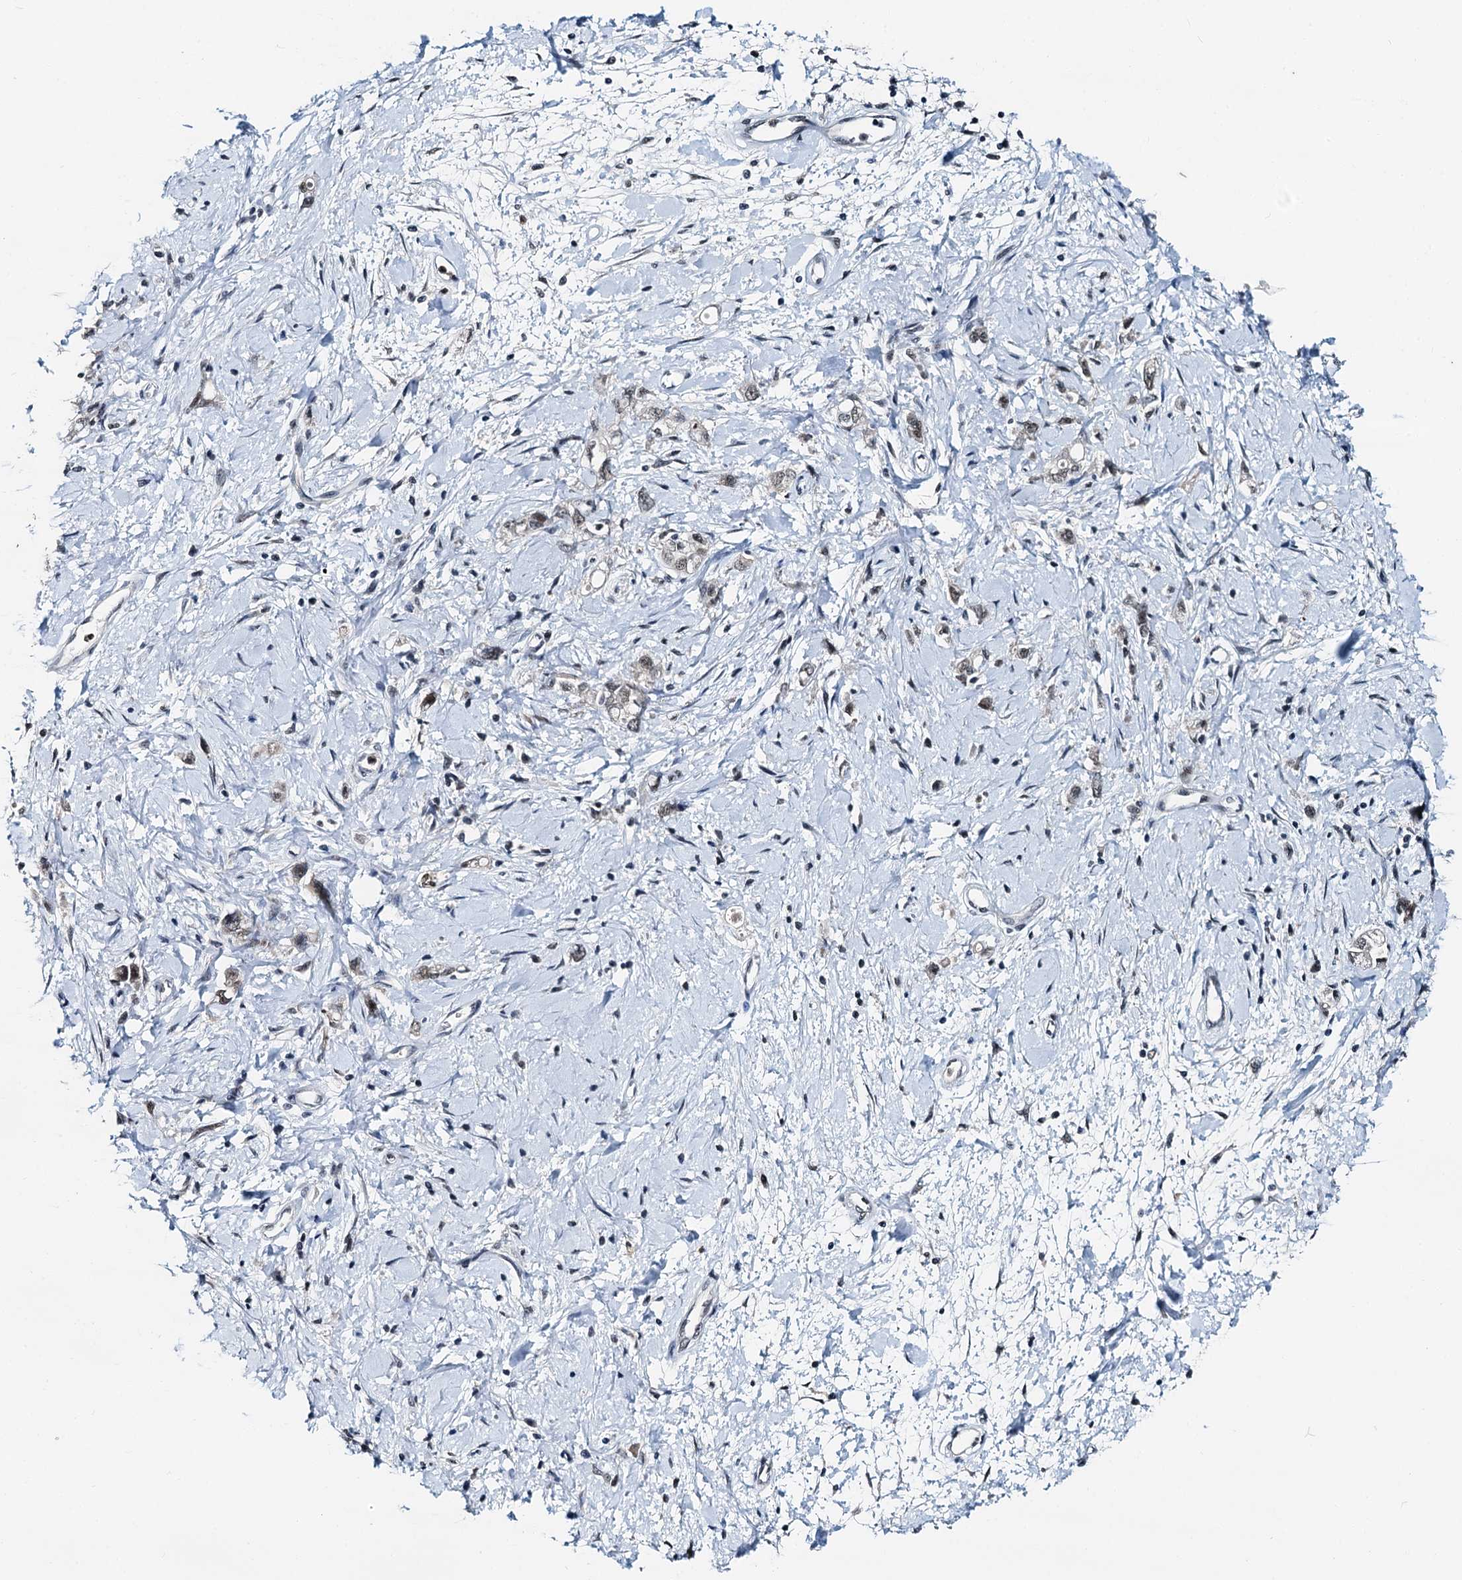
{"staining": {"intensity": "weak", "quantity": "25%-75%", "location": "nuclear"}, "tissue": "stomach cancer", "cell_type": "Tumor cells", "image_type": "cancer", "snomed": [{"axis": "morphology", "description": "Adenocarcinoma, NOS"}, {"axis": "topography", "description": "Stomach"}], "caption": "There is low levels of weak nuclear staining in tumor cells of adenocarcinoma (stomach), as demonstrated by immunohistochemical staining (brown color).", "gene": "SNRPD1", "patient": {"sex": "female", "age": 76}}